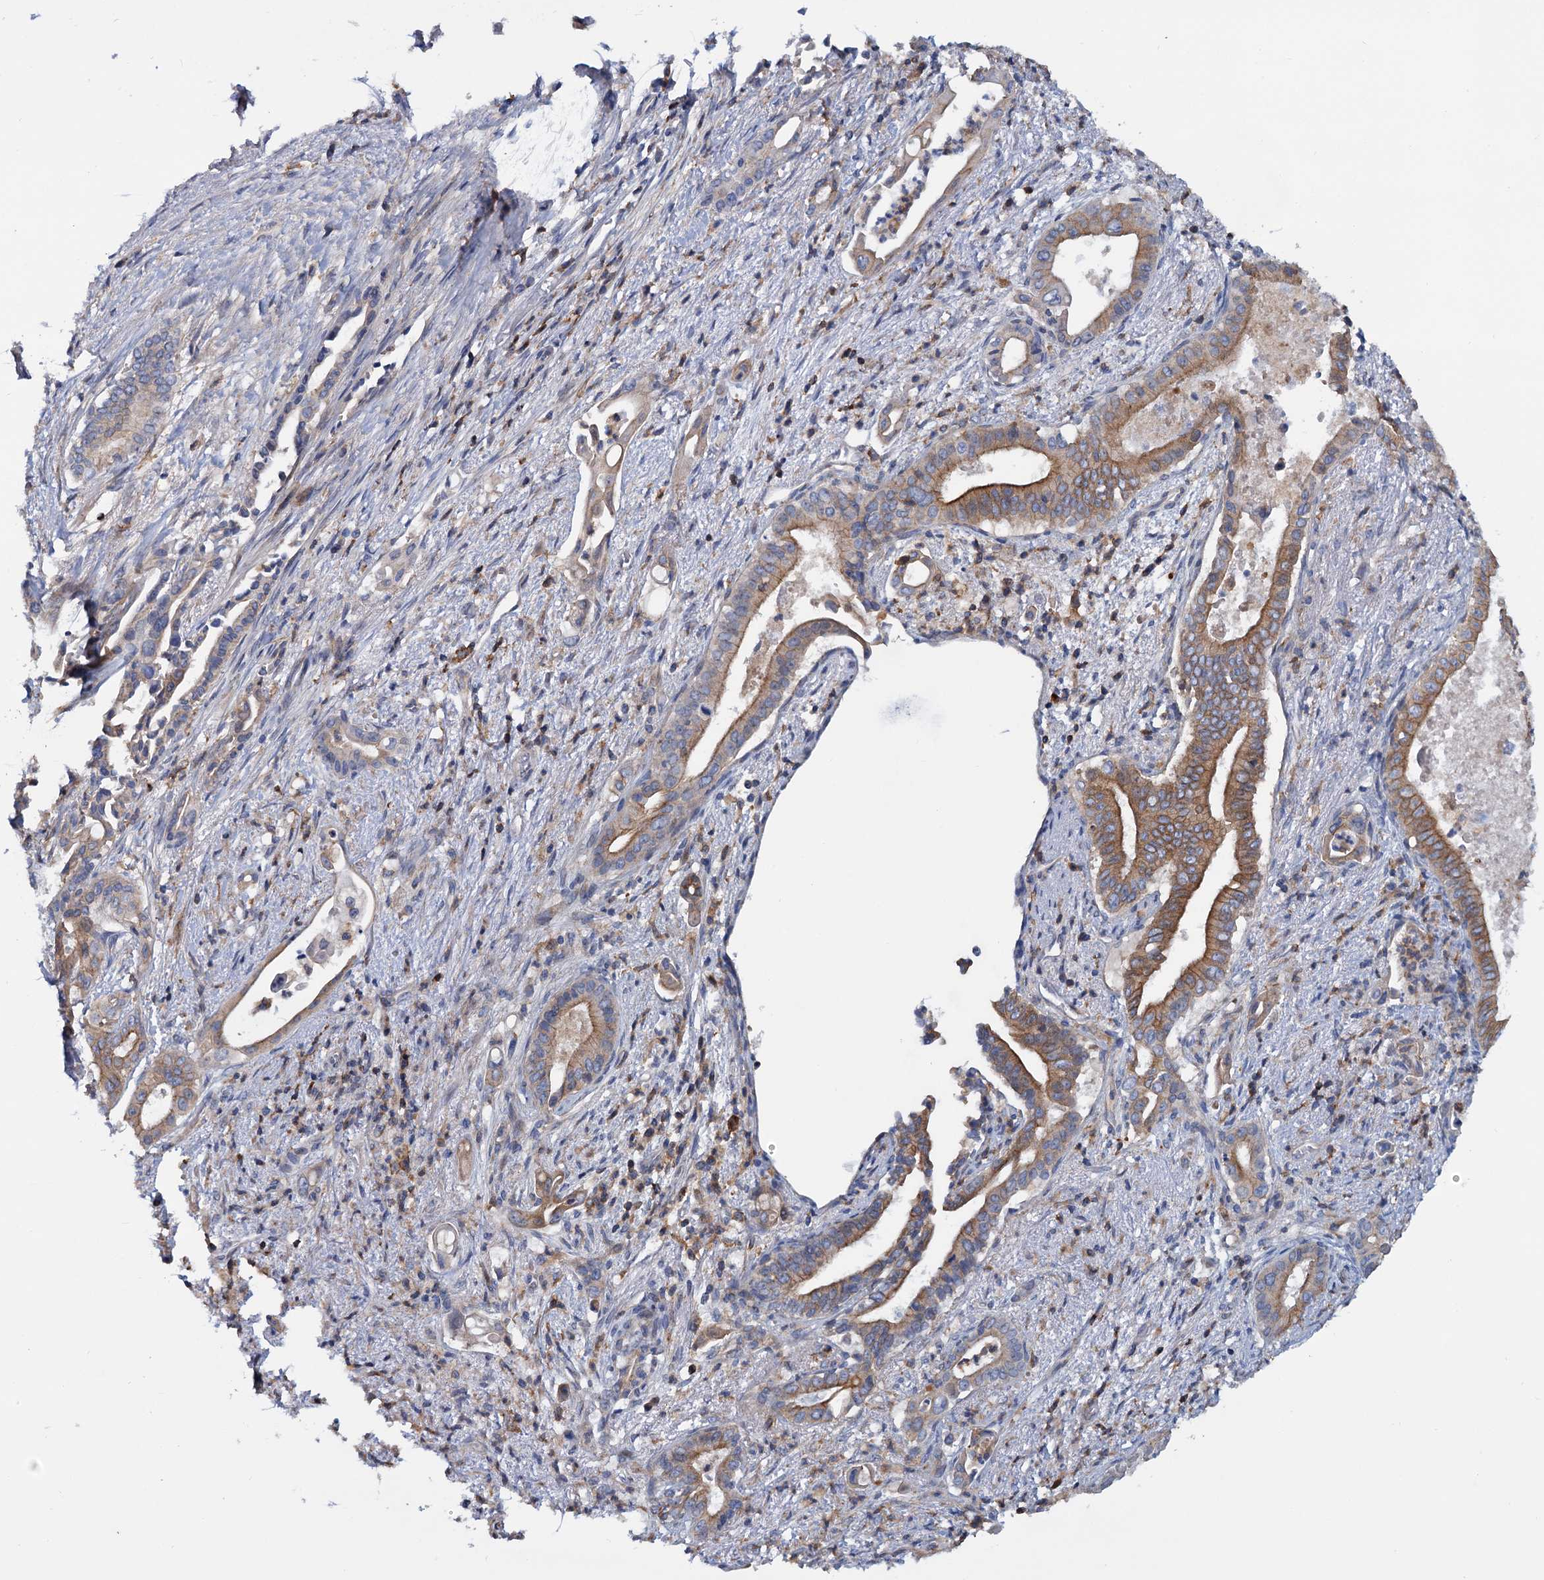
{"staining": {"intensity": "moderate", "quantity": "25%-75%", "location": "cytoplasmic/membranous"}, "tissue": "pancreatic cancer", "cell_type": "Tumor cells", "image_type": "cancer", "snomed": [{"axis": "morphology", "description": "Adenocarcinoma, NOS"}, {"axis": "topography", "description": "Pancreas"}], "caption": "This is a photomicrograph of immunohistochemistry staining of adenocarcinoma (pancreatic), which shows moderate expression in the cytoplasmic/membranous of tumor cells.", "gene": "LRCH4", "patient": {"sex": "female", "age": 77}}